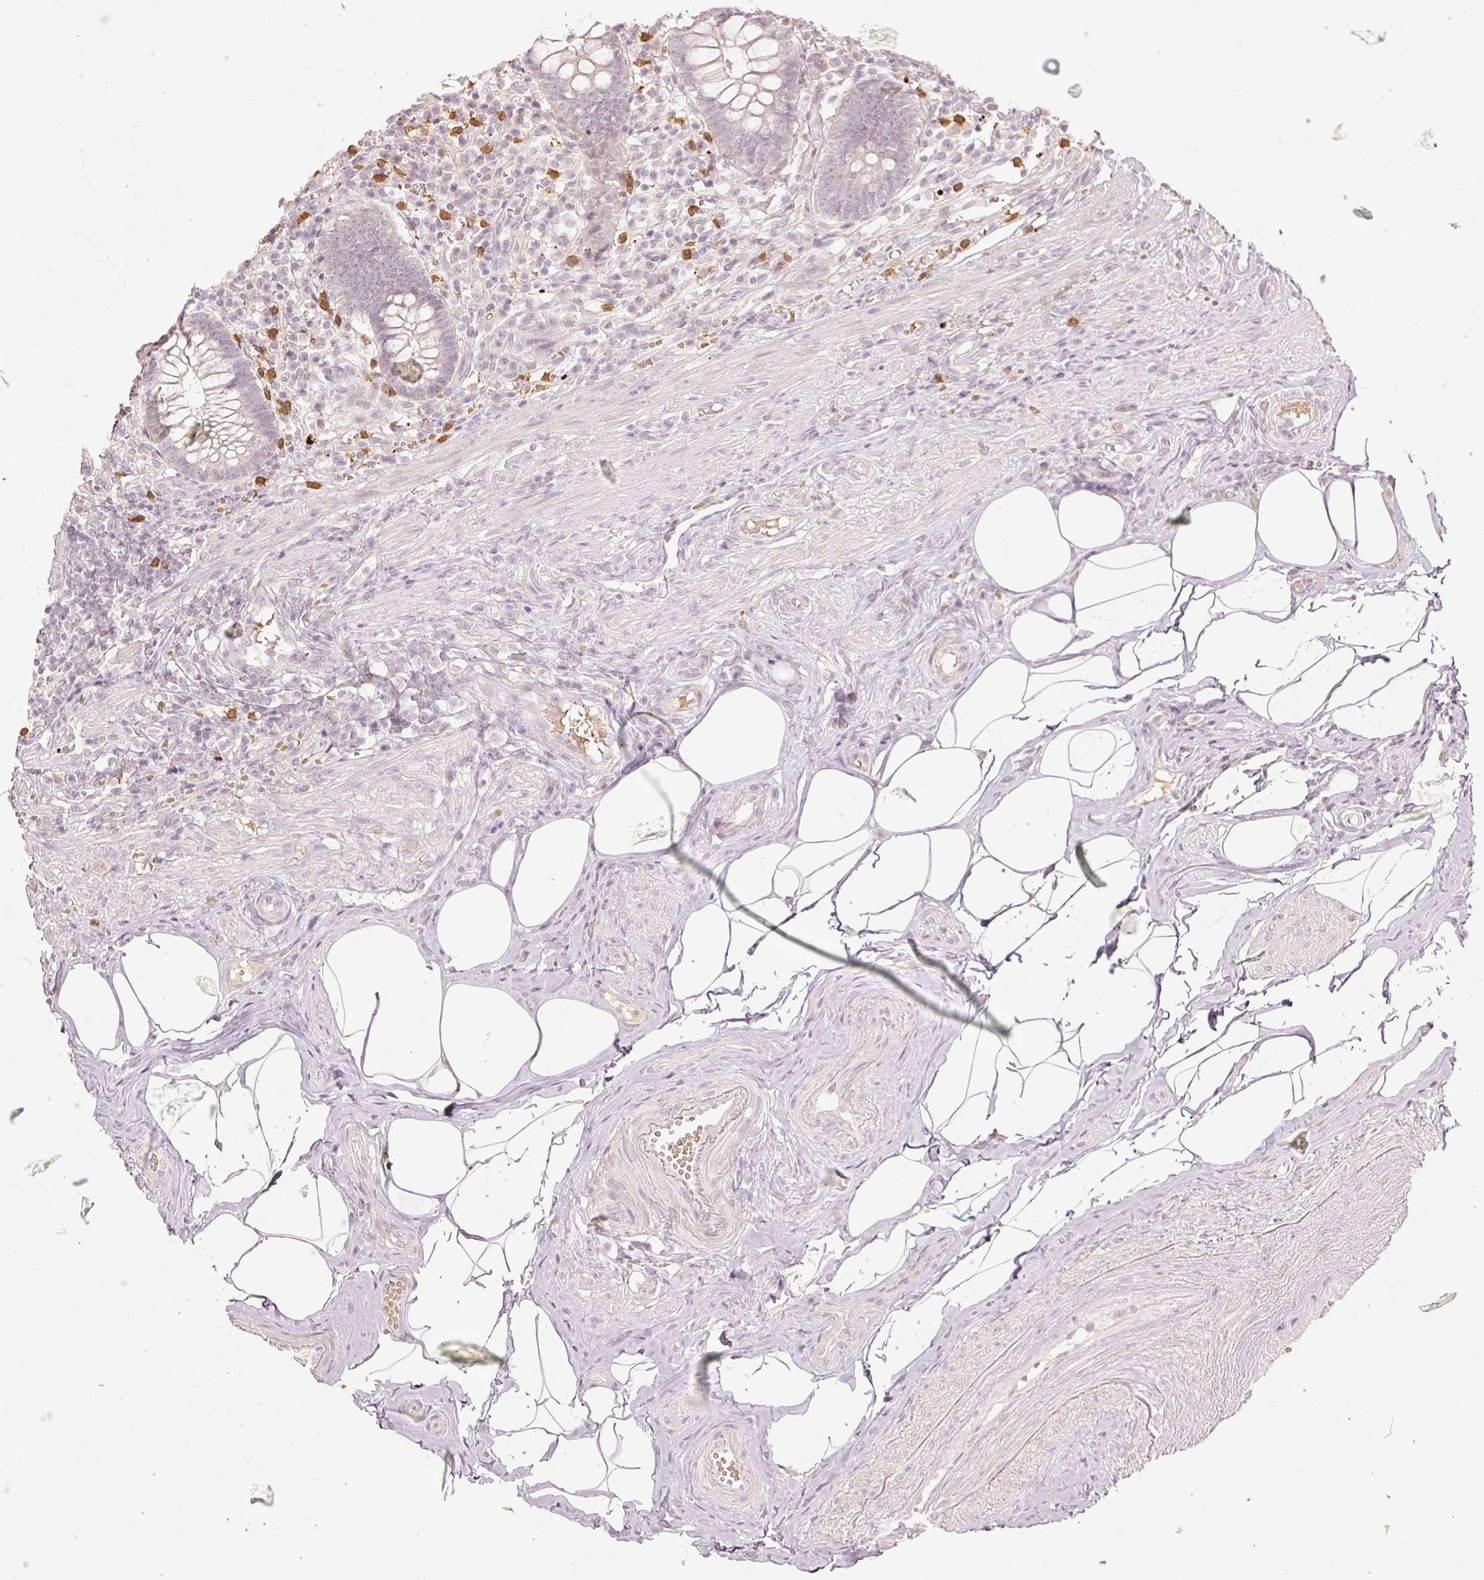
{"staining": {"intensity": "weak", "quantity": "25%-75%", "location": "cytoplasmic/membranous"}, "tissue": "appendix", "cell_type": "Glandular cells", "image_type": "normal", "snomed": [{"axis": "morphology", "description": "Normal tissue, NOS"}, {"axis": "topography", "description": "Appendix"}], "caption": "Immunohistochemistry (IHC) (DAB) staining of benign appendix displays weak cytoplasmic/membranous protein positivity in about 25%-75% of glandular cells.", "gene": "GZMA", "patient": {"sex": "female", "age": 56}}